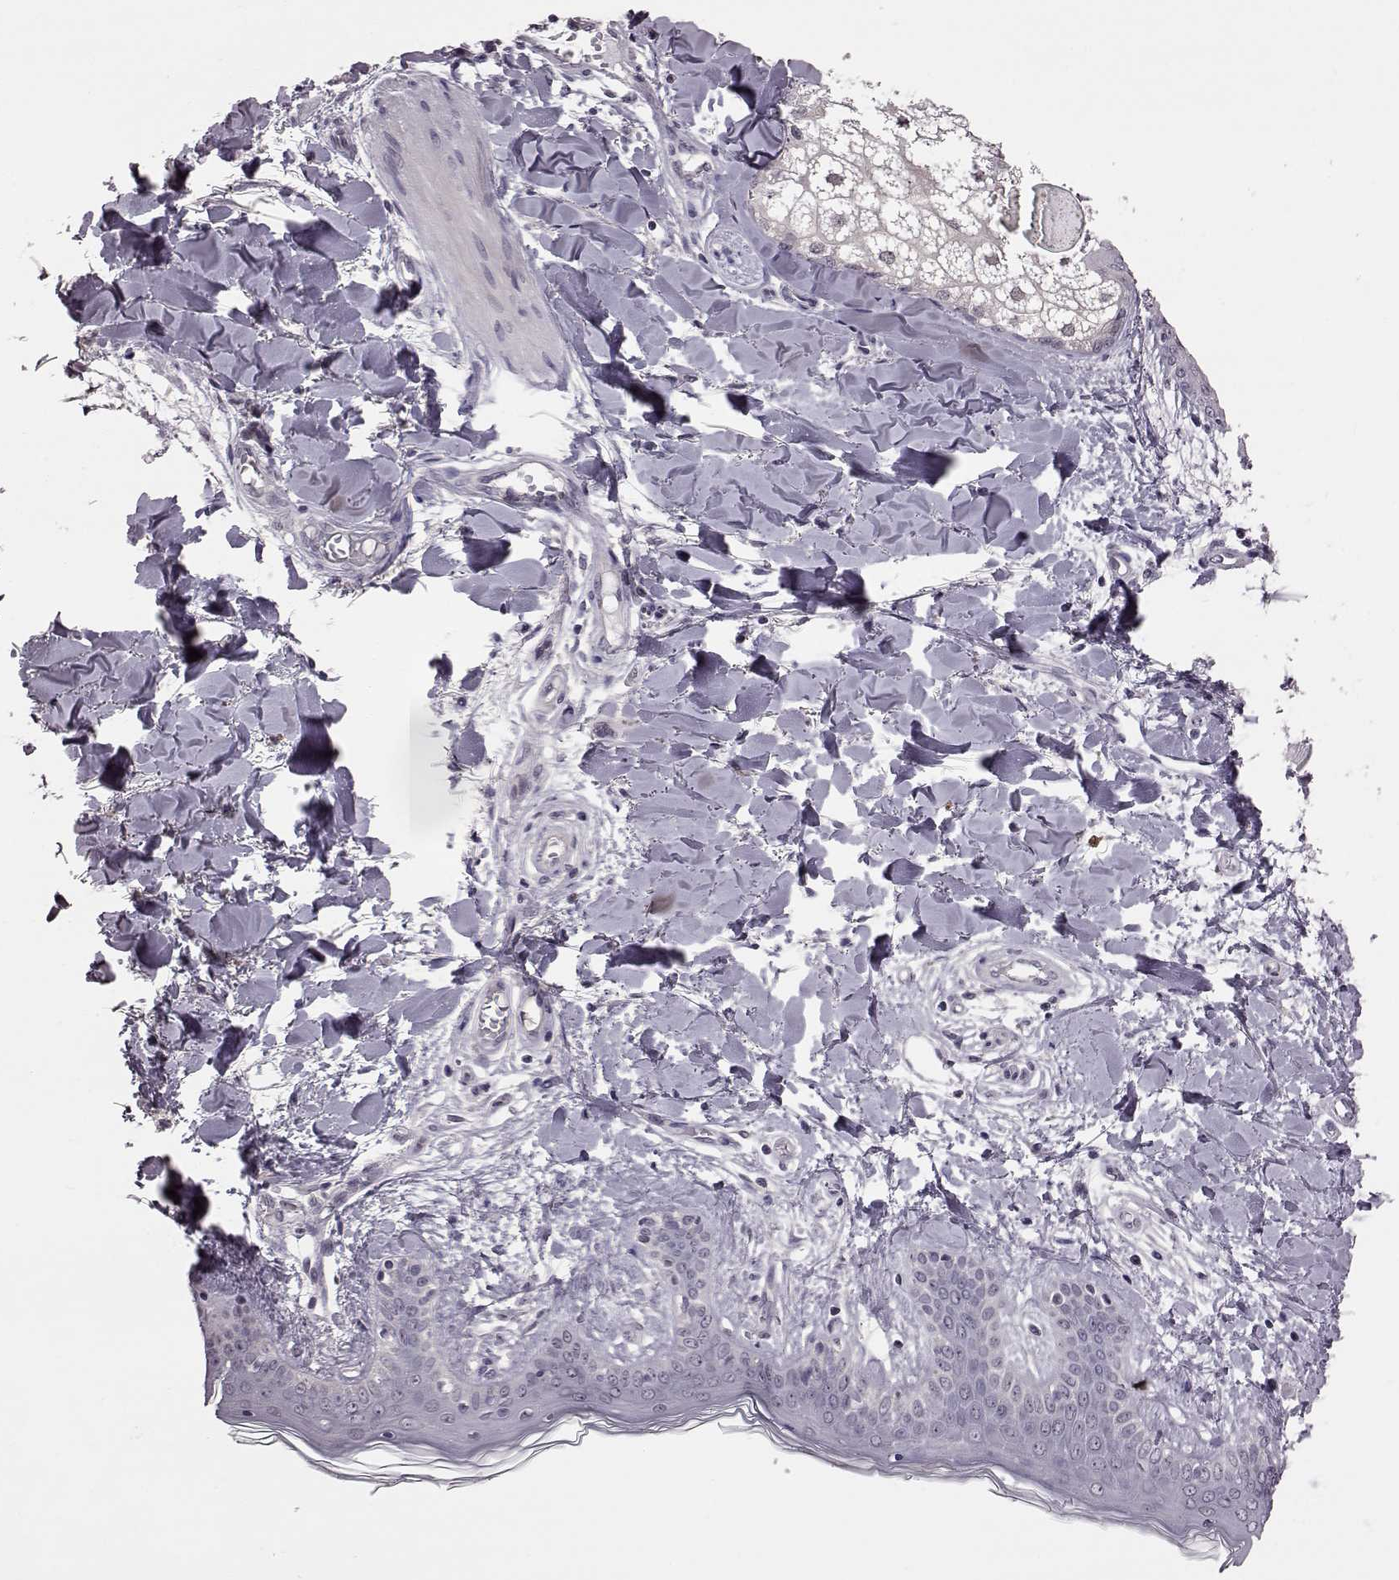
{"staining": {"intensity": "negative", "quantity": "none", "location": "none"}, "tissue": "skin", "cell_type": "Fibroblasts", "image_type": "normal", "snomed": [{"axis": "morphology", "description": "Normal tissue, NOS"}, {"axis": "topography", "description": "Skin"}], "caption": "Immunohistochemistry (IHC) of normal skin demonstrates no positivity in fibroblasts.", "gene": "C10orf62", "patient": {"sex": "female", "age": 34}}